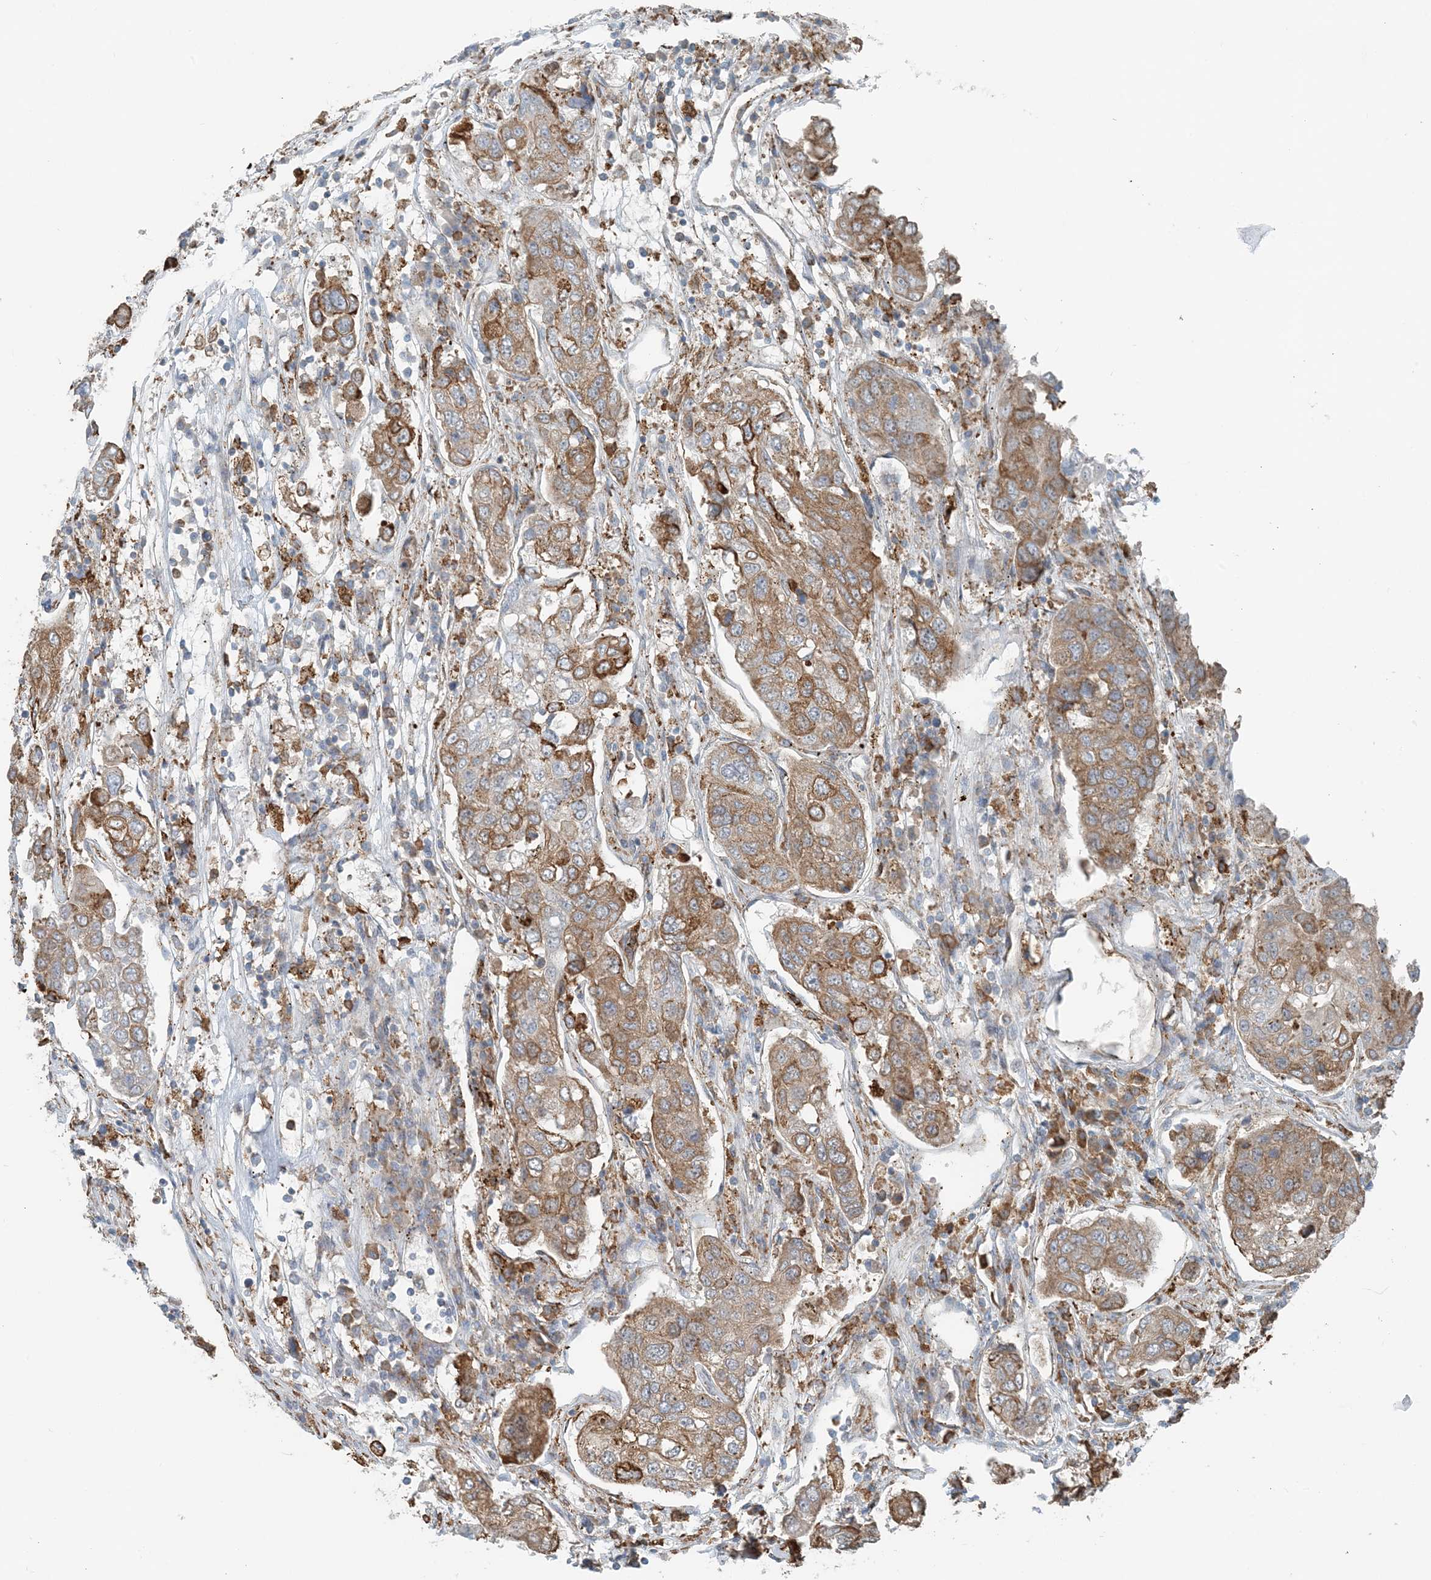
{"staining": {"intensity": "moderate", "quantity": ">75%", "location": "cytoplasmic/membranous"}, "tissue": "urothelial cancer", "cell_type": "Tumor cells", "image_type": "cancer", "snomed": [{"axis": "morphology", "description": "Urothelial carcinoma, High grade"}, {"axis": "topography", "description": "Lymph node"}, {"axis": "topography", "description": "Urinary bladder"}], "caption": "IHC image of neoplastic tissue: human urothelial cancer stained using immunohistochemistry exhibits medium levels of moderate protein expression localized specifically in the cytoplasmic/membranous of tumor cells, appearing as a cytoplasmic/membranous brown color.", "gene": "CERKL", "patient": {"sex": "male", "age": 51}}